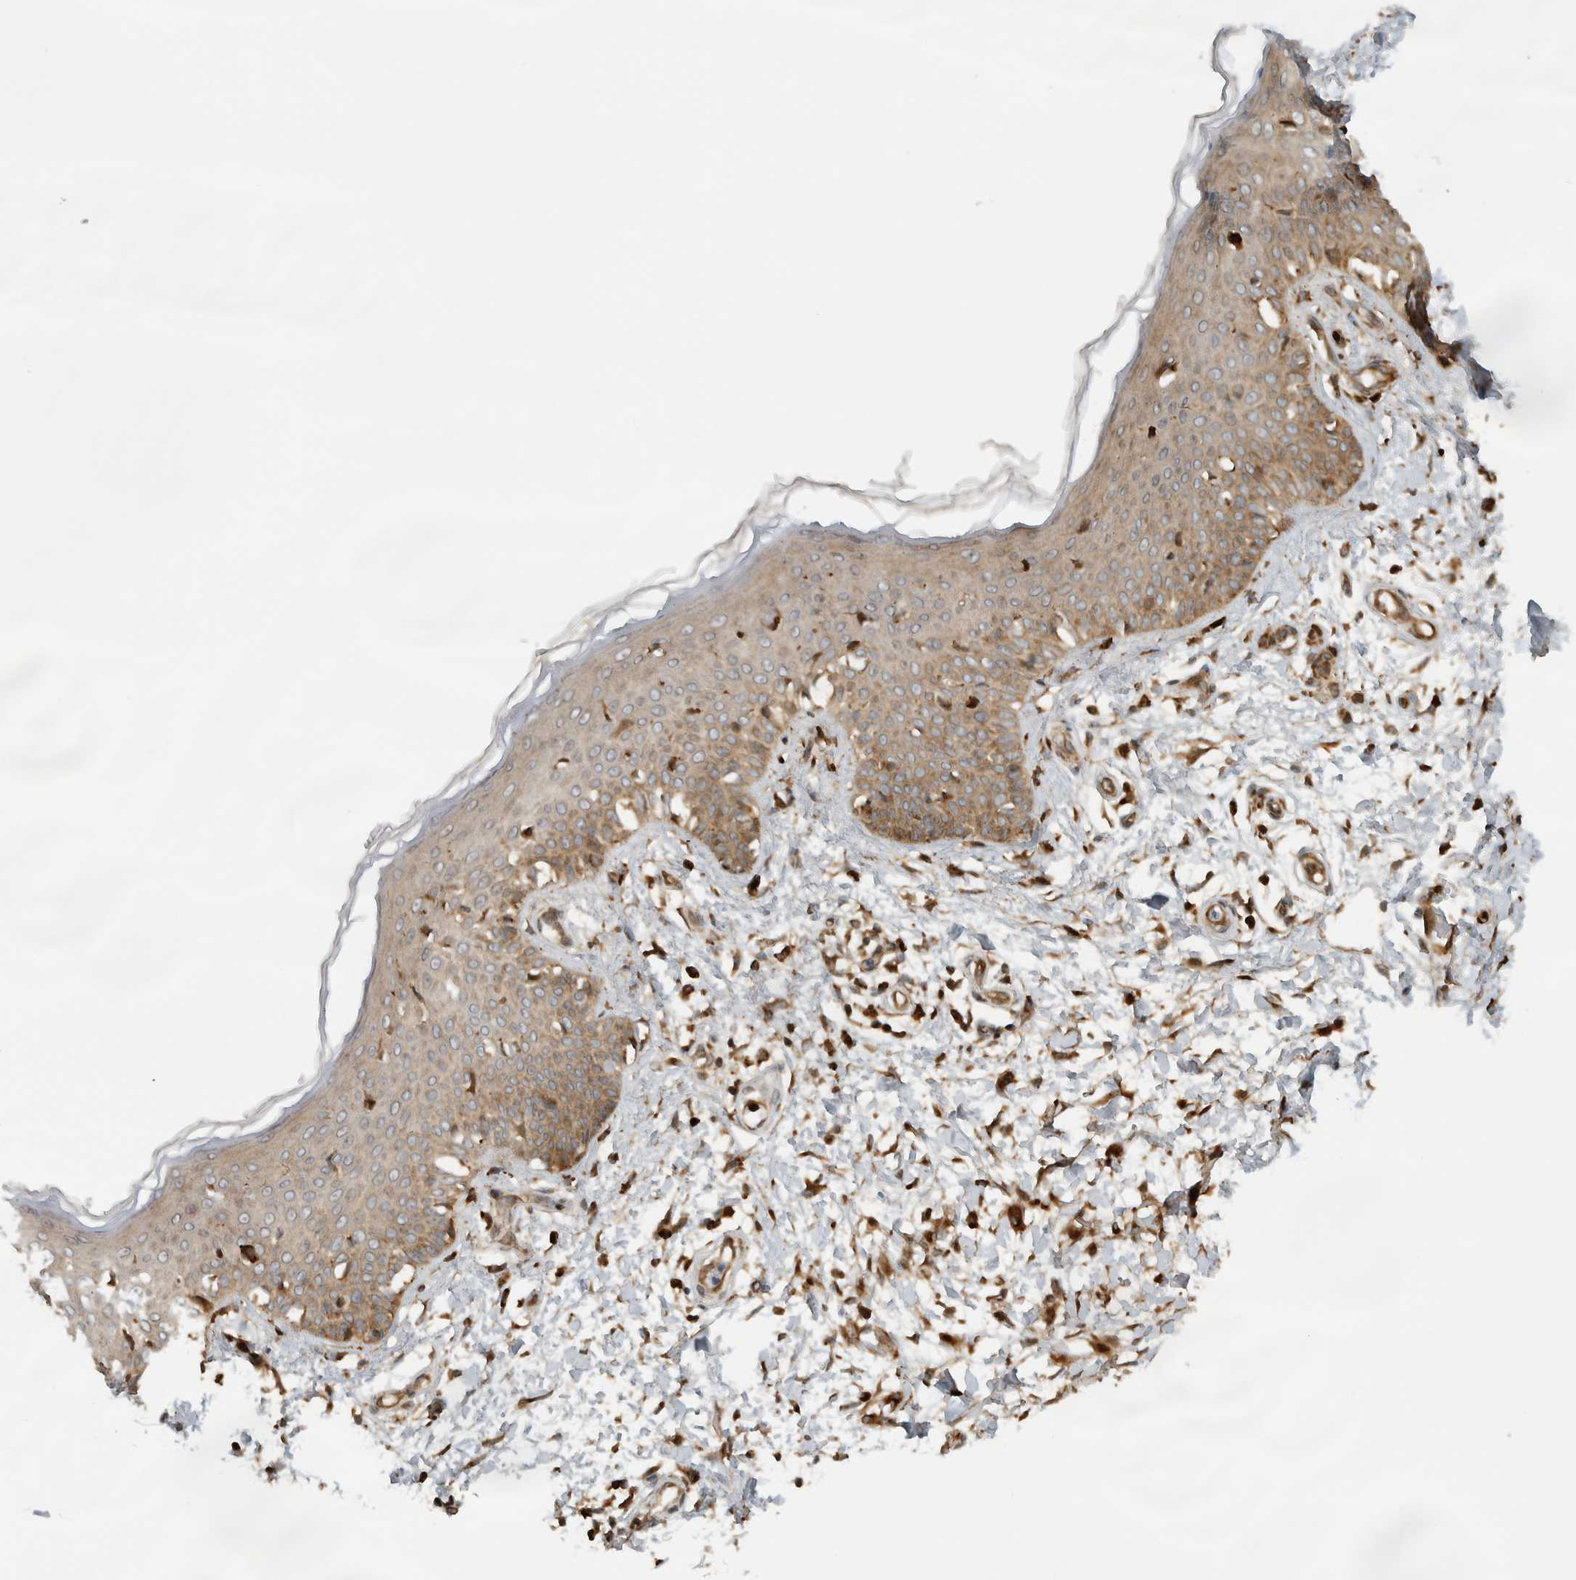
{"staining": {"intensity": "strong", "quantity": ">75%", "location": "cytoplasmic/membranous"}, "tissue": "skin", "cell_type": "Fibroblasts", "image_type": "normal", "snomed": [{"axis": "morphology", "description": "Normal tissue, NOS"}, {"axis": "morphology", "description": "Inflammation, NOS"}, {"axis": "topography", "description": "Skin"}], "caption": "Skin stained with a brown dye exhibits strong cytoplasmic/membranous positive staining in approximately >75% of fibroblasts.", "gene": "CNTROB", "patient": {"sex": "female", "age": 44}}